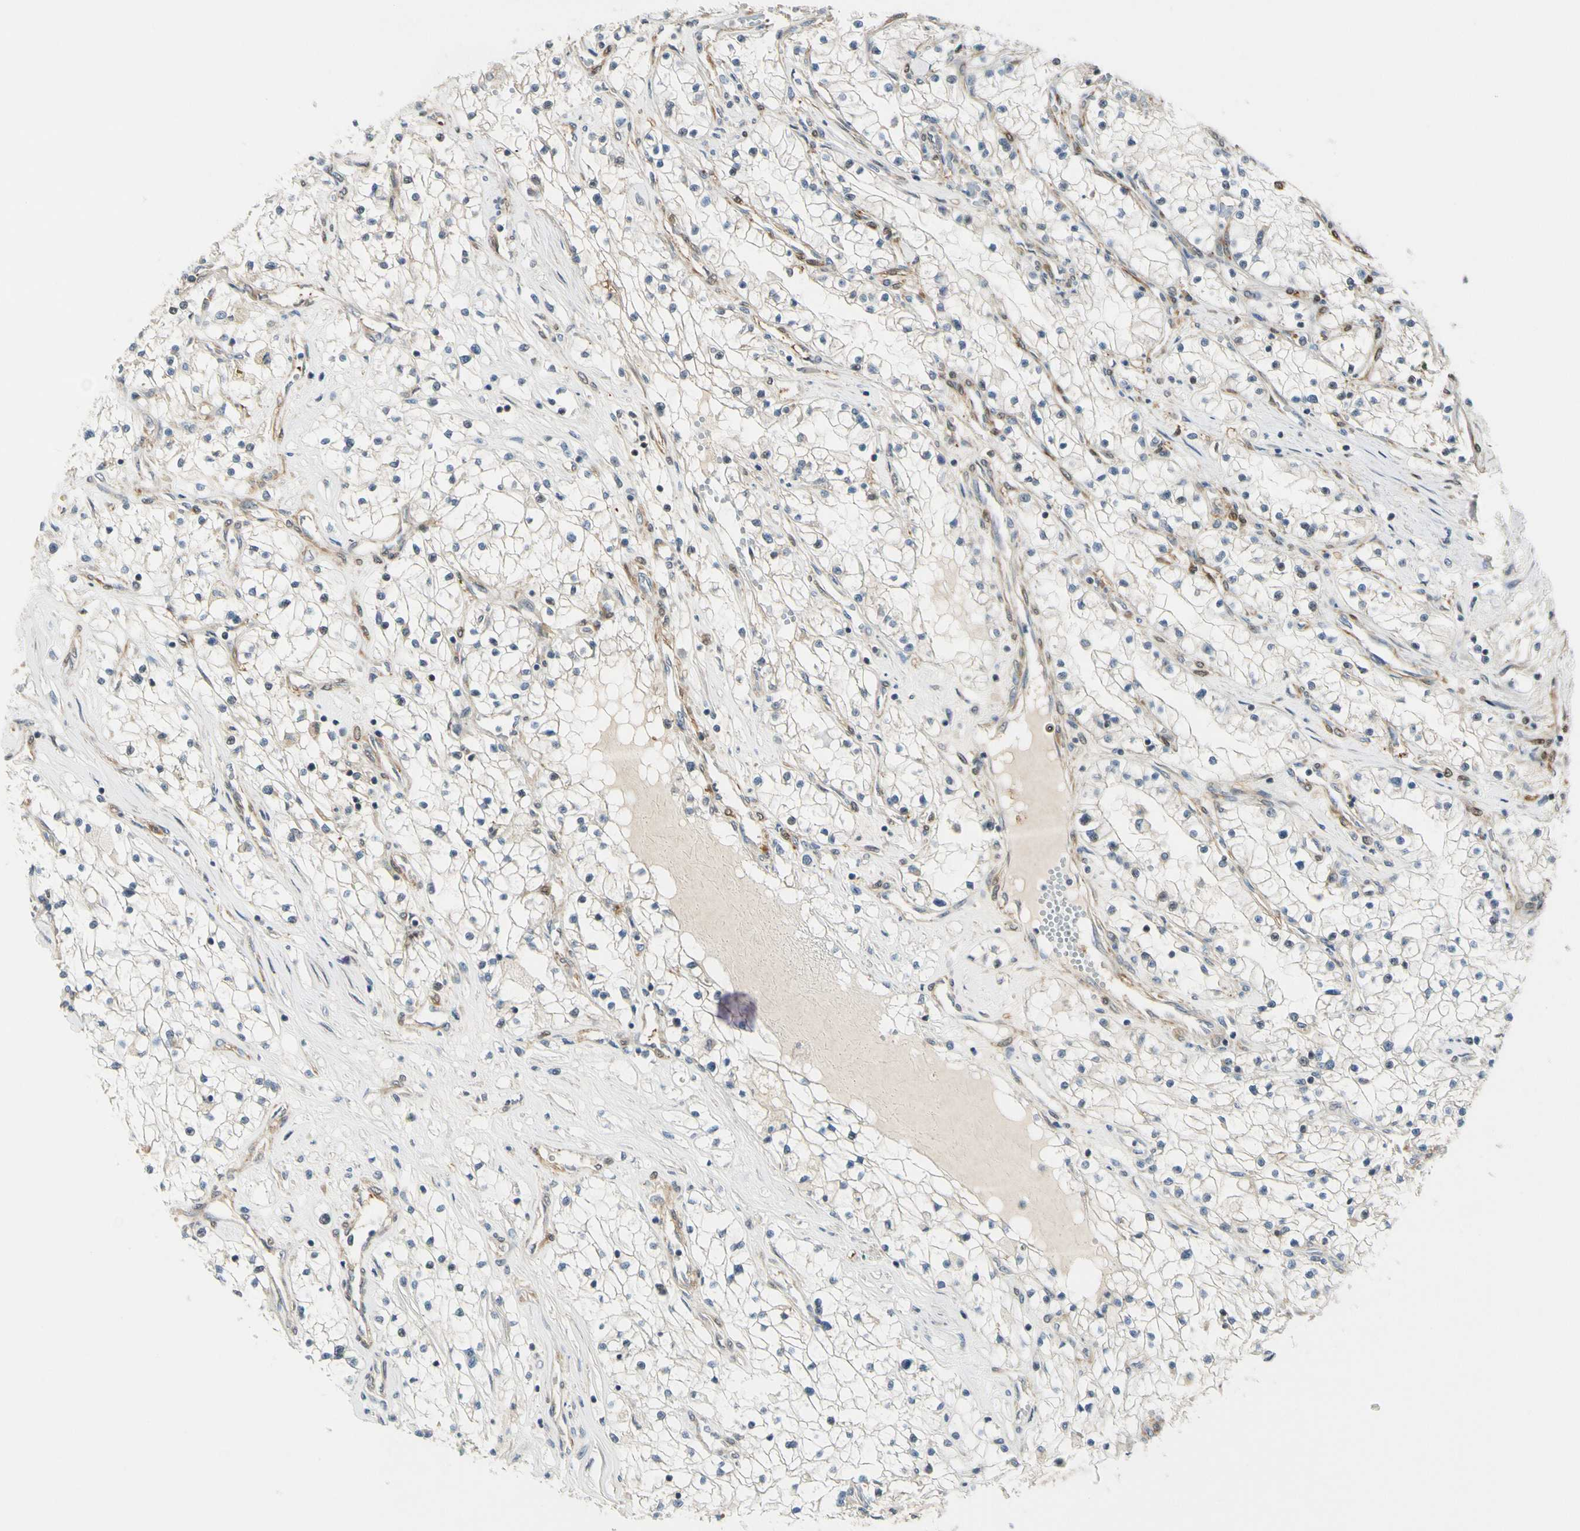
{"staining": {"intensity": "negative", "quantity": "none", "location": "none"}, "tissue": "renal cancer", "cell_type": "Tumor cells", "image_type": "cancer", "snomed": [{"axis": "morphology", "description": "Adenocarcinoma, NOS"}, {"axis": "topography", "description": "Kidney"}], "caption": "Image shows no significant protein expression in tumor cells of renal cancer. (DAB IHC, high magnification).", "gene": "RASGRF1", "patient": {"sex": "male", "age": 68}}